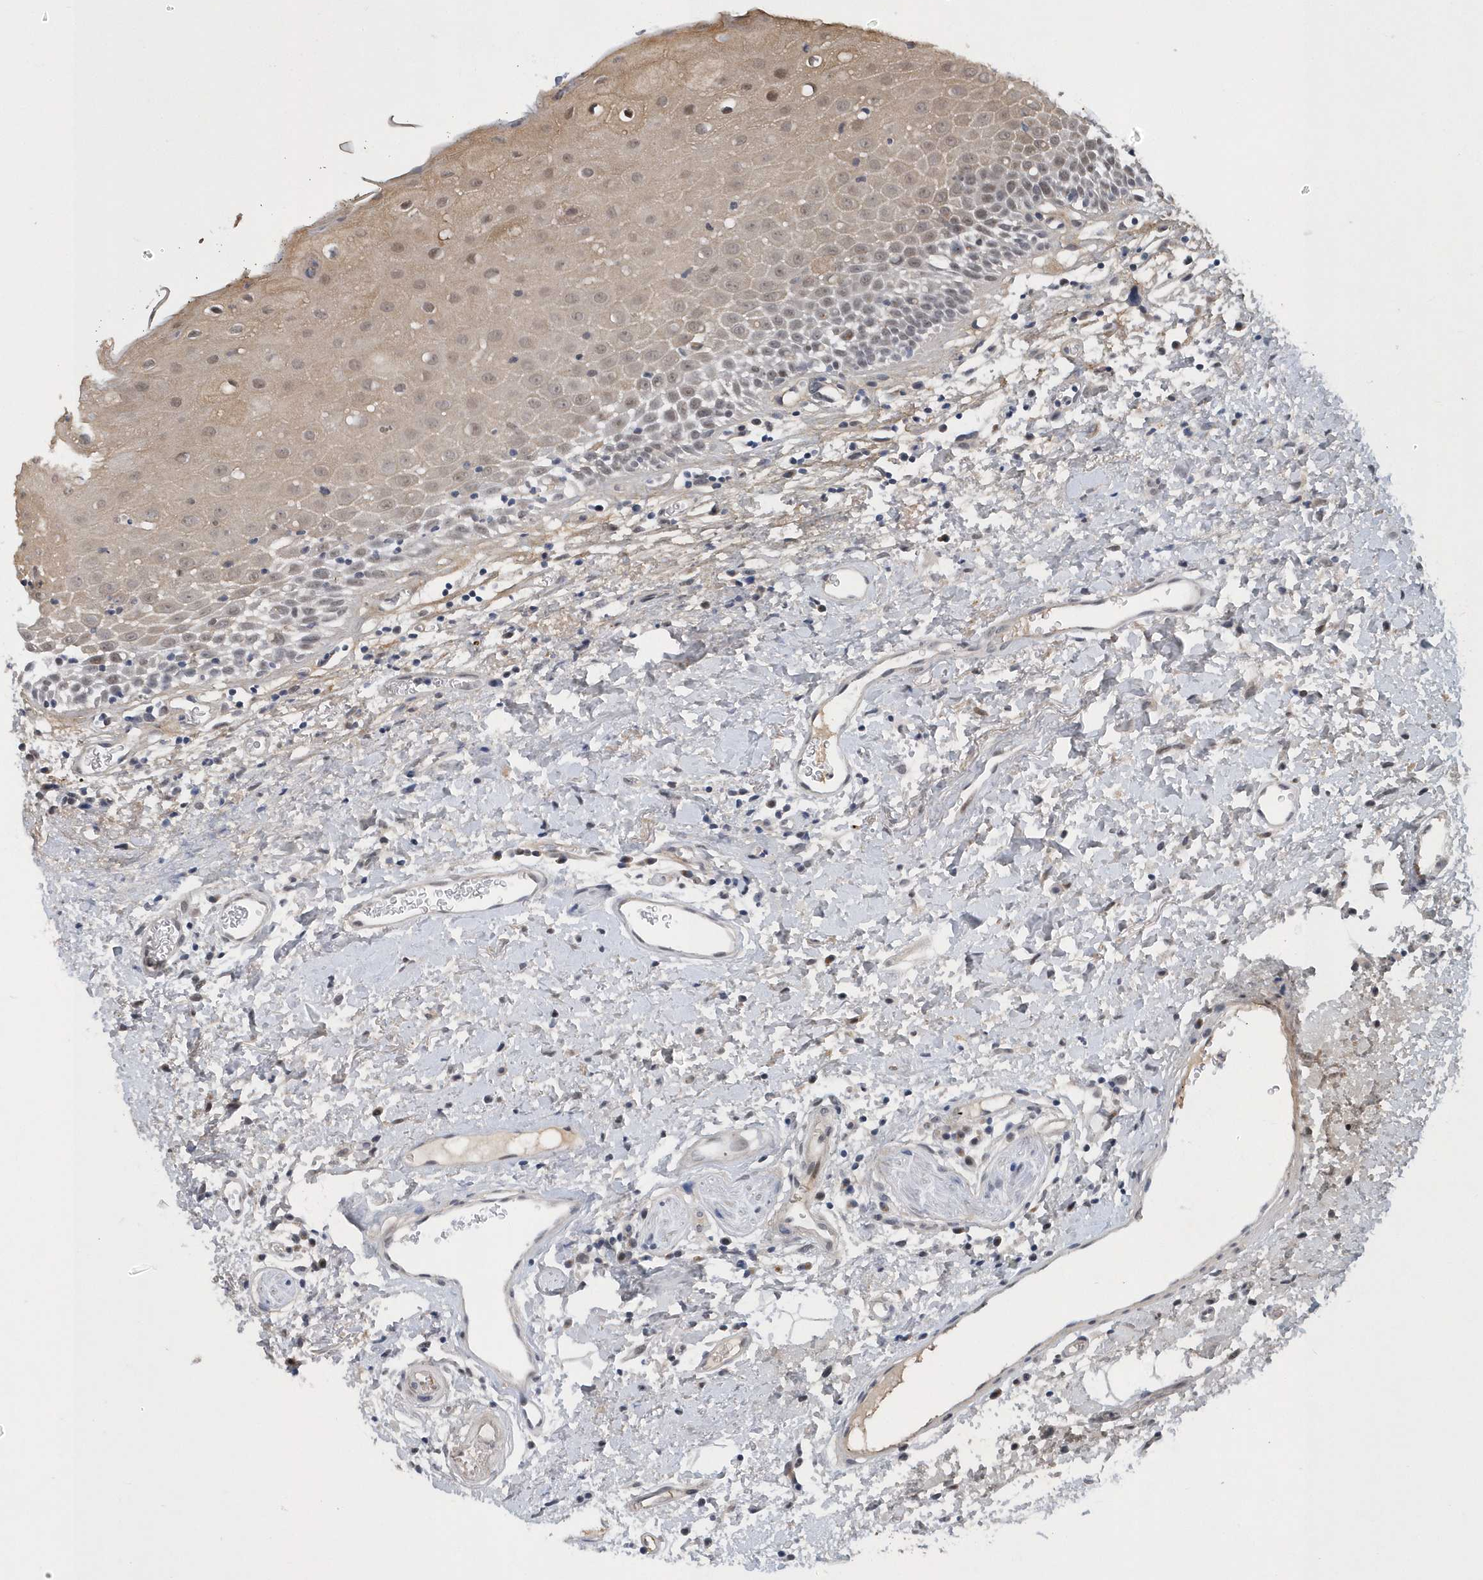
{"staining": {"intensity": "weak", "quantity": "25%-75%", "location": "cytoplasmic/membranous,nuclear"}, "tissue": "oral mucosa", "cell_type": "Squamous epithelial cells", "image_type": "normal", "snomed": [{"axis": "morphology", "description": "Normal tissue, NOS"}, {"axis": "topography", "description": "Oral tissue"}], "caption": "An immunohistochemistry (IHC) image of benign tissue is shown. Protein staining in brown shows weak cytoplasmic/membranous,nuclear positivity in oral mucosa within squamous epithelial cells.", "gene": "FAM217A", "patient": {"sex": "male", "age": 74}}